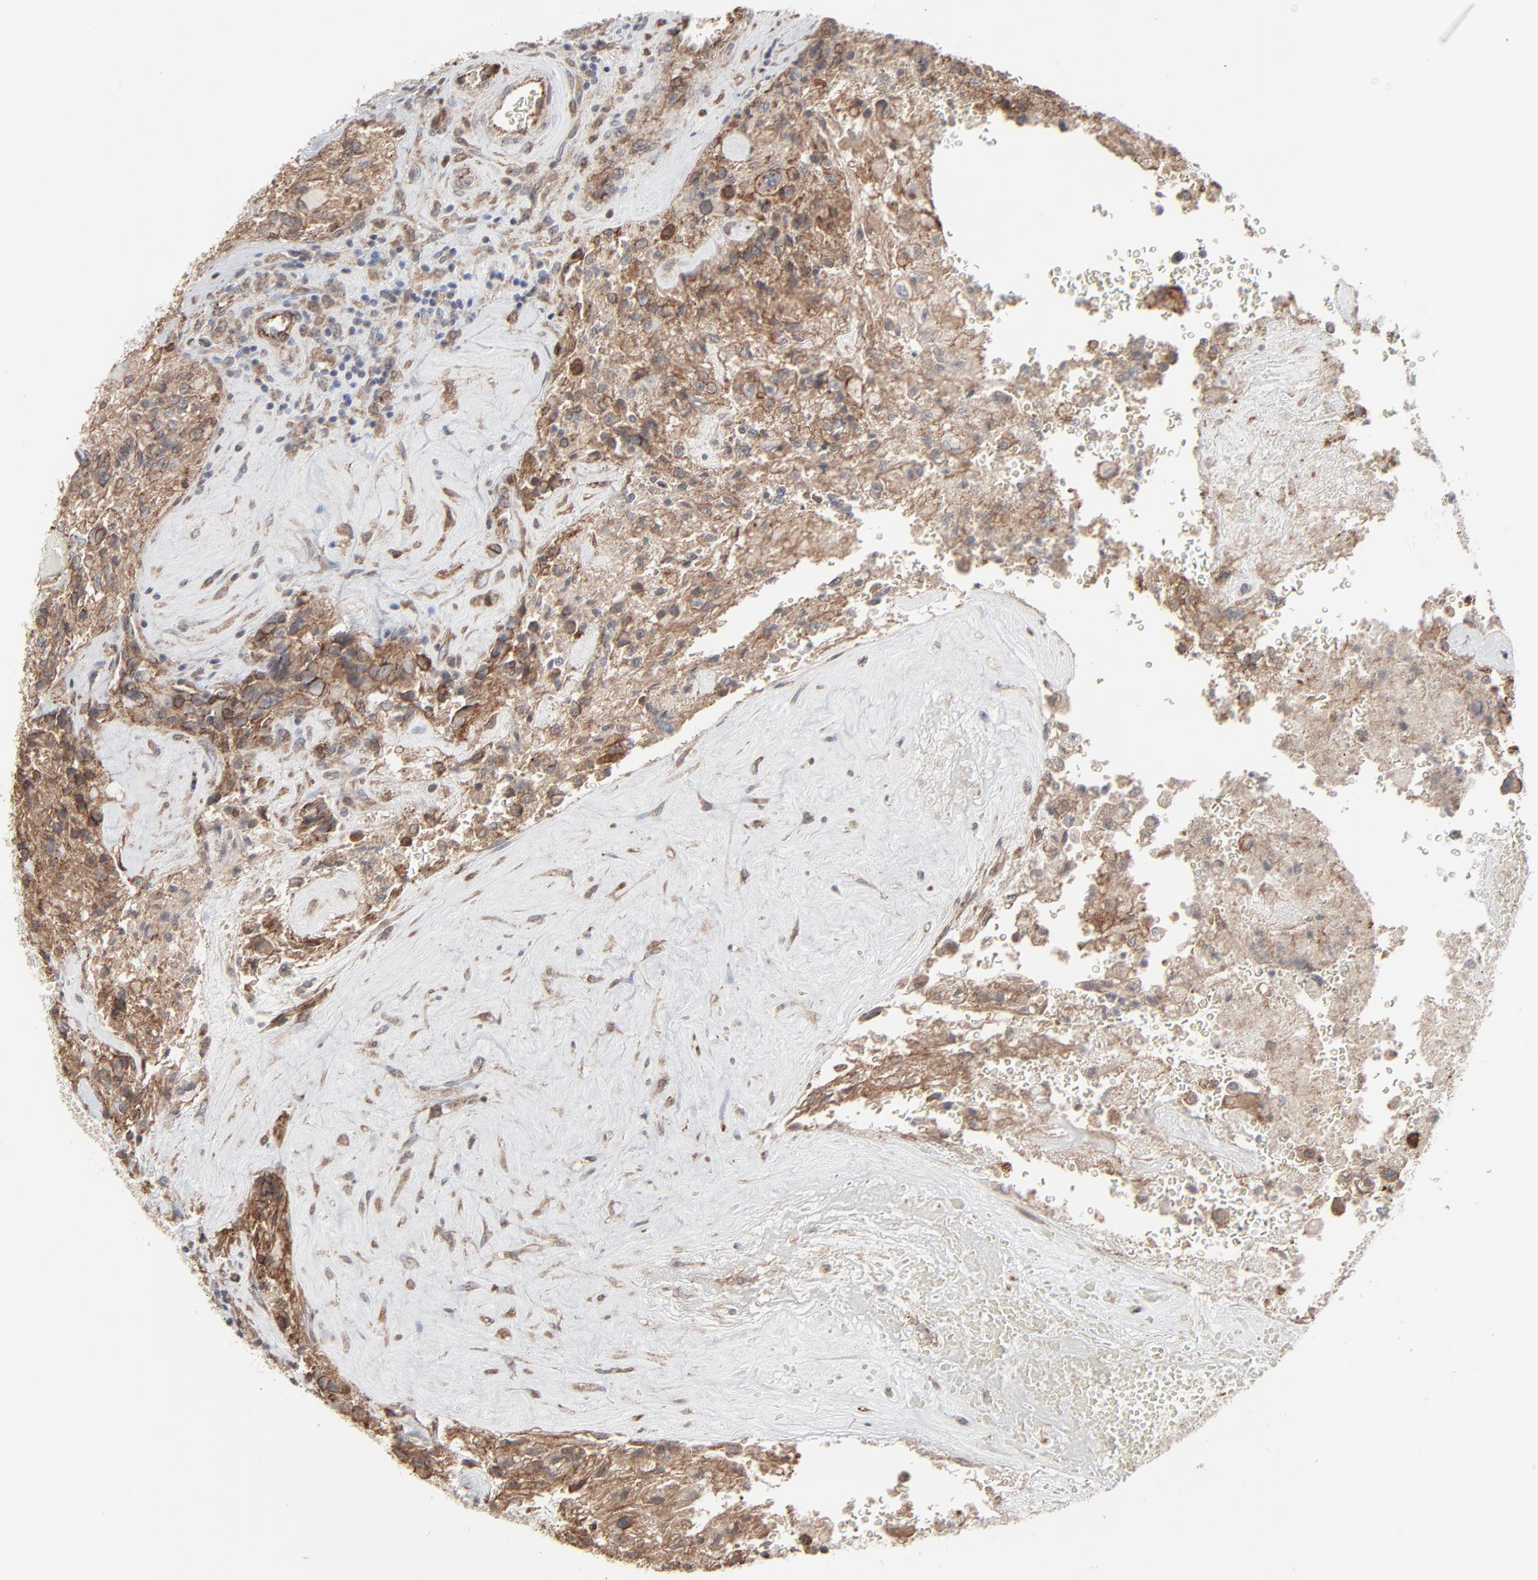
{"staining": {"intensity": "moderate", "quantity": "25%-75%", "location": "cytoplasmic/membranous"}, "tissue": "glioma", "cell_type": "Tumor cells", "image_type": "cancer", "snomed": [{"axis": "morphology", "description": "Normal tissue, NOS"}, {"axis": "morphology", "description": "Glioma, malignant, High grade"}, {"axis": "topography", "description": "Cerebral cortex"}], "caption": "This micrograph shows glioma stained with immunohistochemistry (IHC) to label a protein in brown. The cytoplasmic/membranous of tumor cells show moderate positivity for the protein. Nuclei are counter-stained blue.", "gene": "CTNND1", "patient": {"sex": "male", "age": 56}}